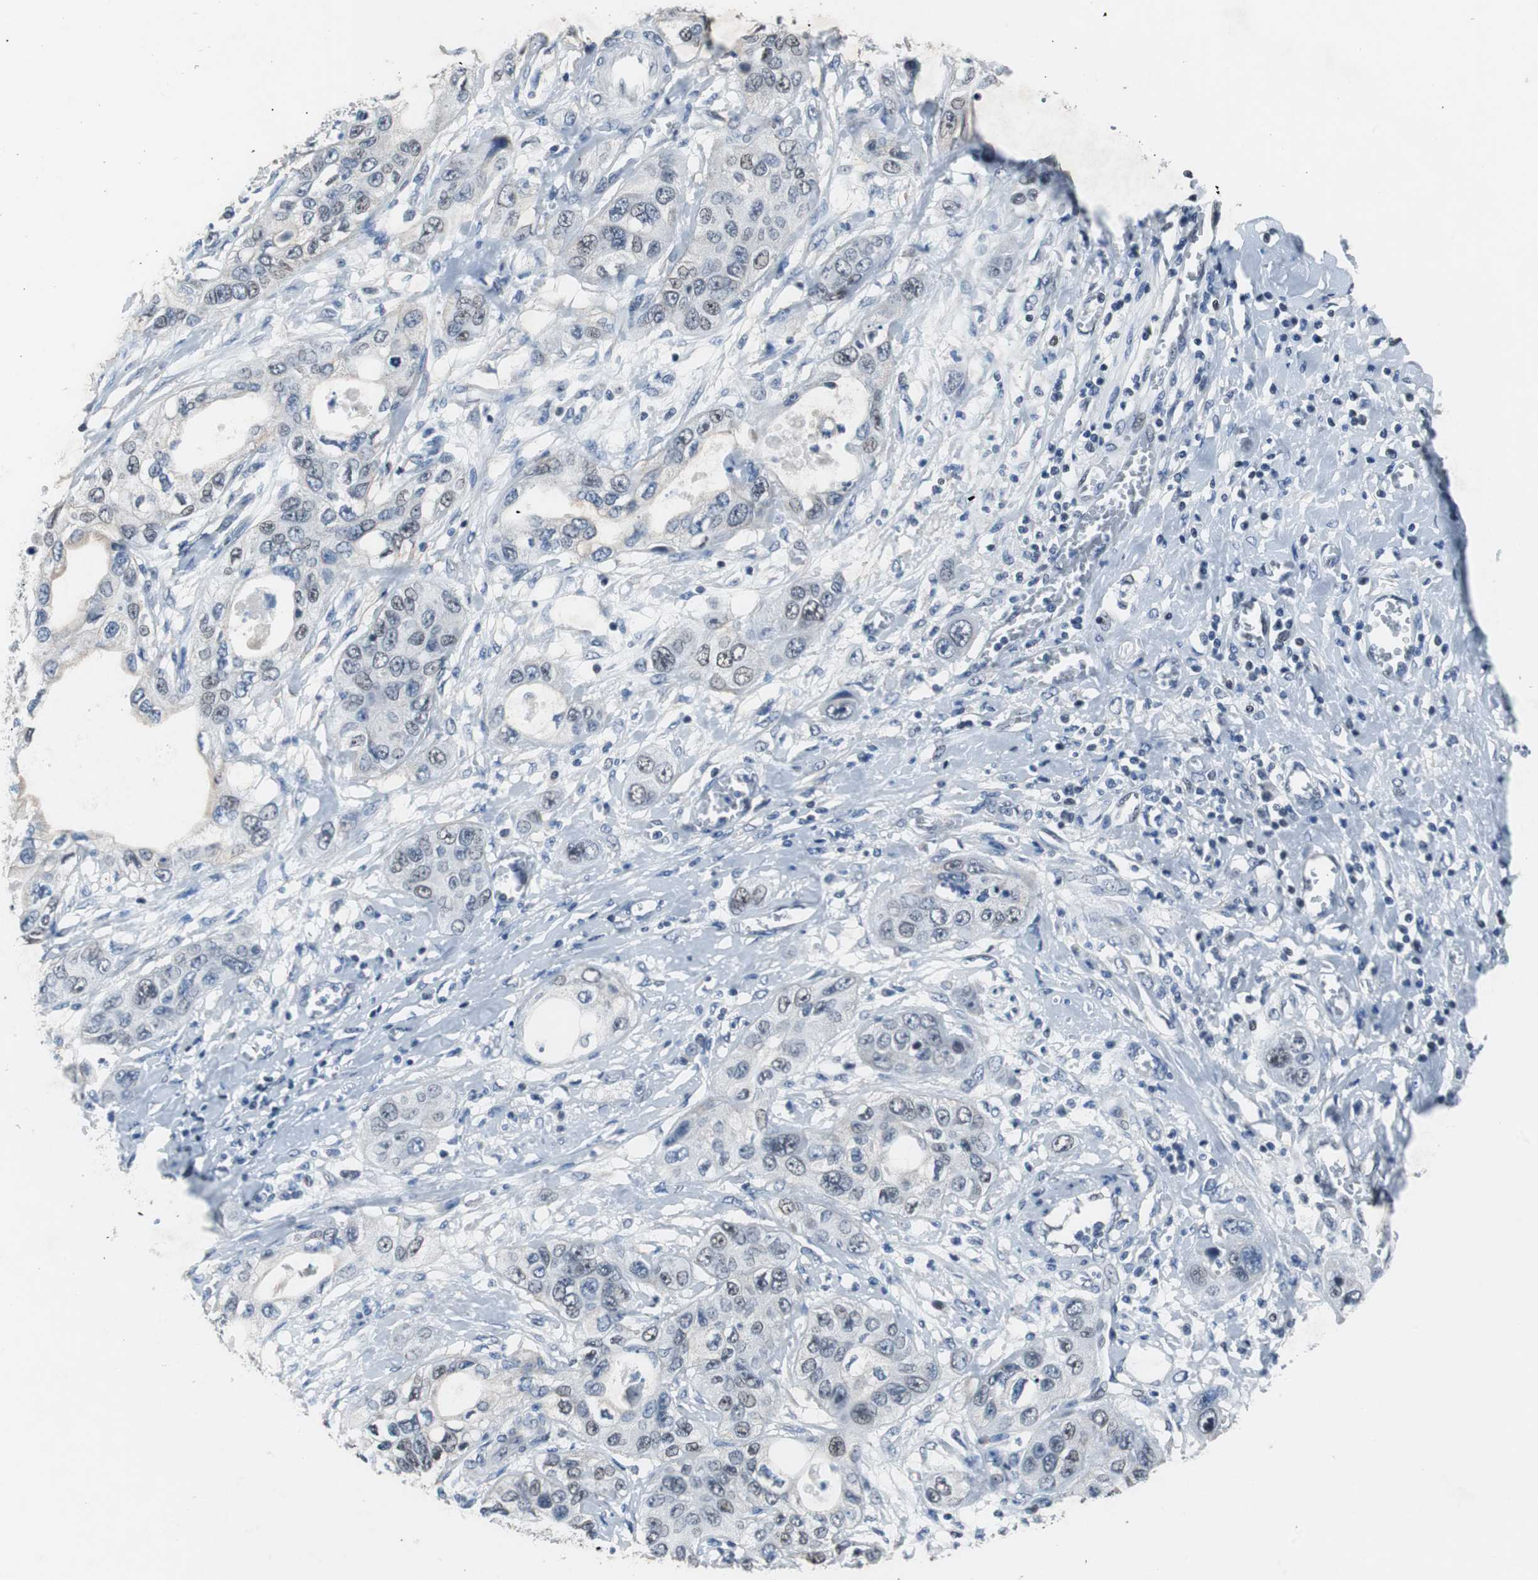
{"staining": {"intensity": "weak", "quantity": "<25%", "location": "nuclear"}, "tissue": "pancreatic cancer", "cell_type": "Tumor cells", "image_type": "cancer", "snomed": [{"axis": "morphology", "description": "Adenocarcinoma, NOS"}, {"axis": "topography", "description": "Pancreas"}], "caption": "Tumor cells show no significant protein staining in pancreatic cancer (adenocarcinoma).", "gene": "TP63", "patient": {"sex": "female", "age": 70}}